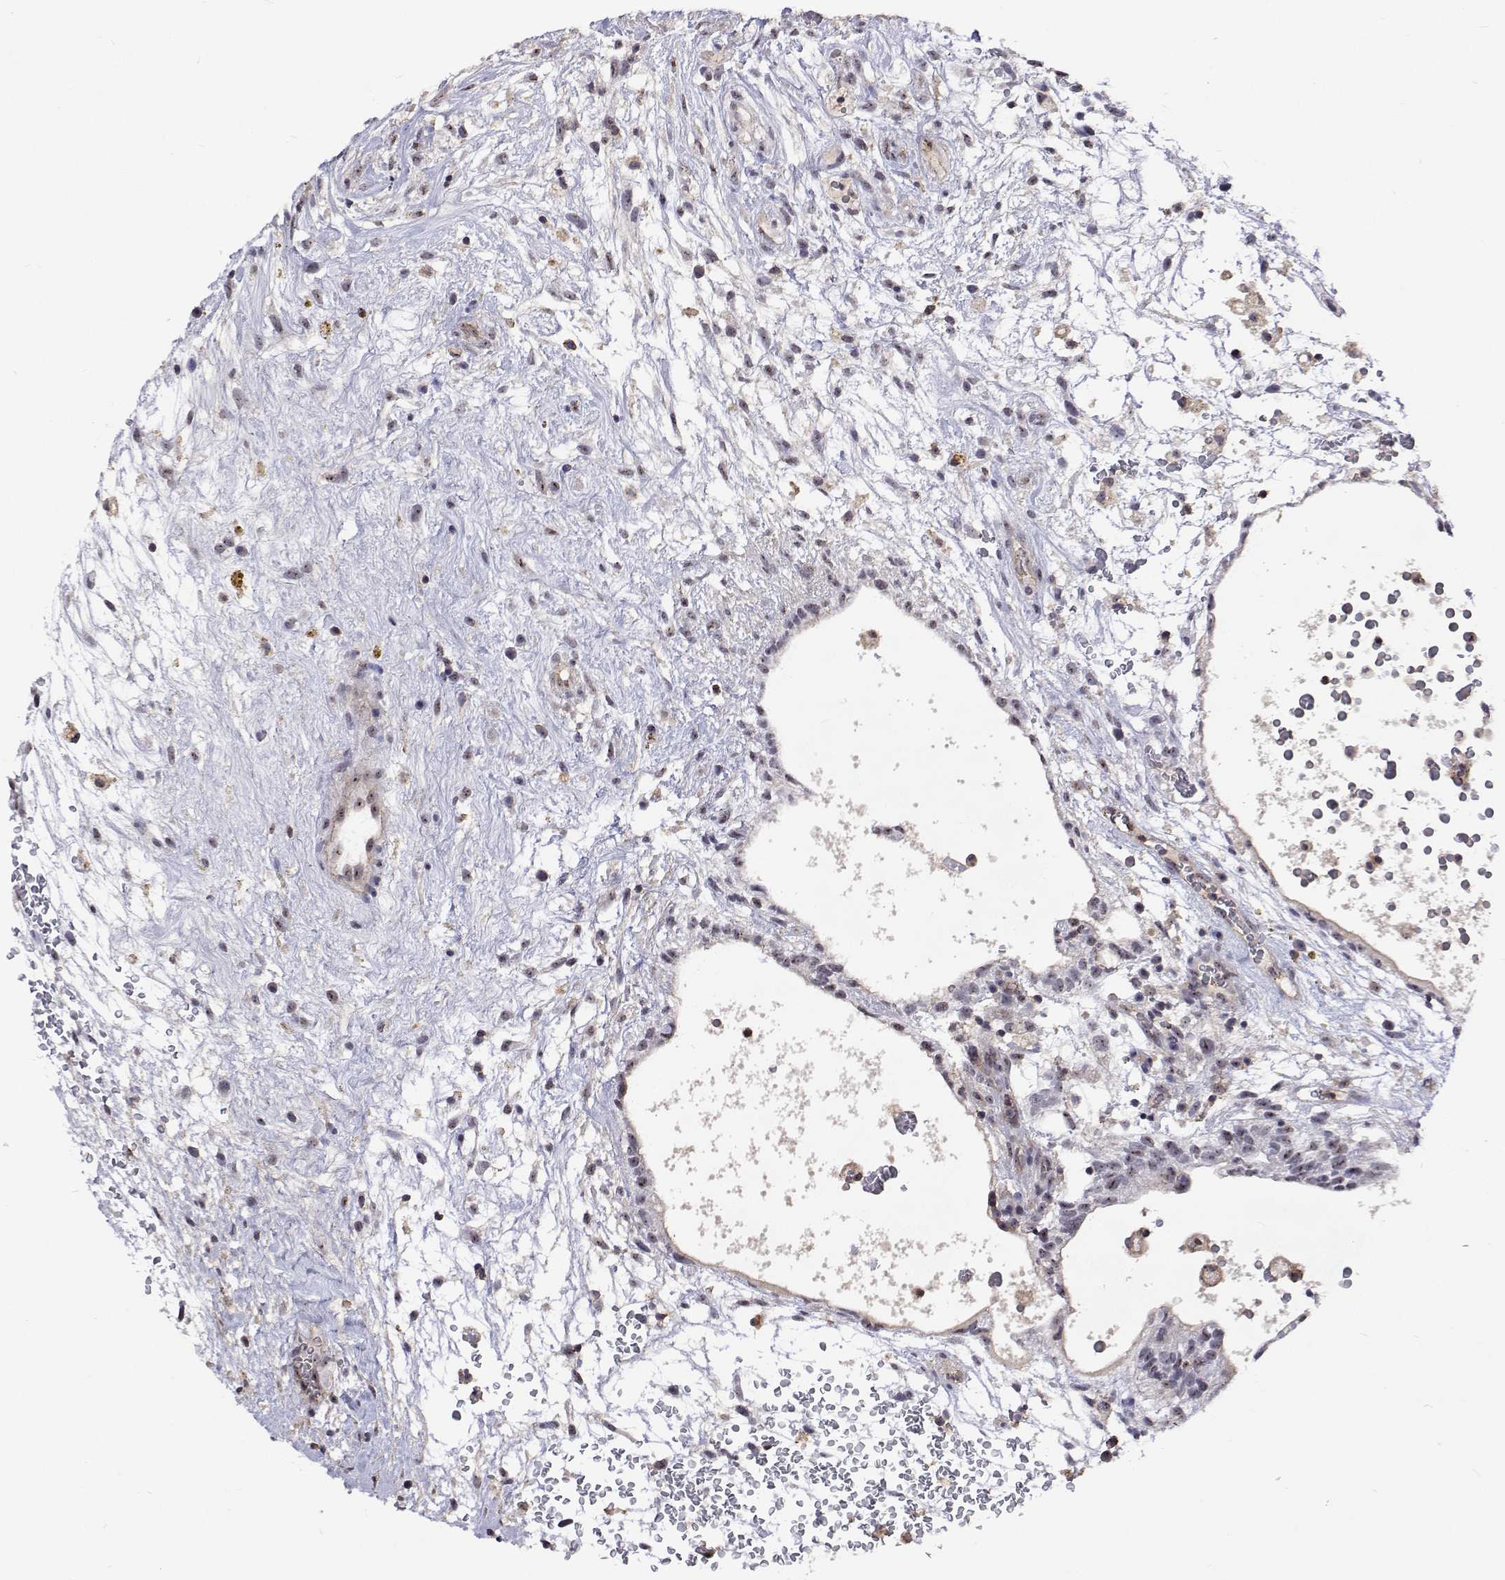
{"staining": {"intensity": "weak", "quantity": "<25%", "location": "nuclear"}, "tissue": "testis cancer", "cell_type": "Tumor cells", "image_type": "cancer", "snomed": [{"axis": "morphology", "description": "Normal tissue, NOS"}, {"axis": "morphology", "description": "Carcinoma, Embryonal, NOS"}, {"axis": "topography", "description": "Testis"}], "caption": "The immunohistochemistry (IHC) image has no significant staining in tumor cells of testis cancer (embryonal carcinoma) tissue.", "gene": "NHP2", "patient": {"sex": "male", "age": 32}}